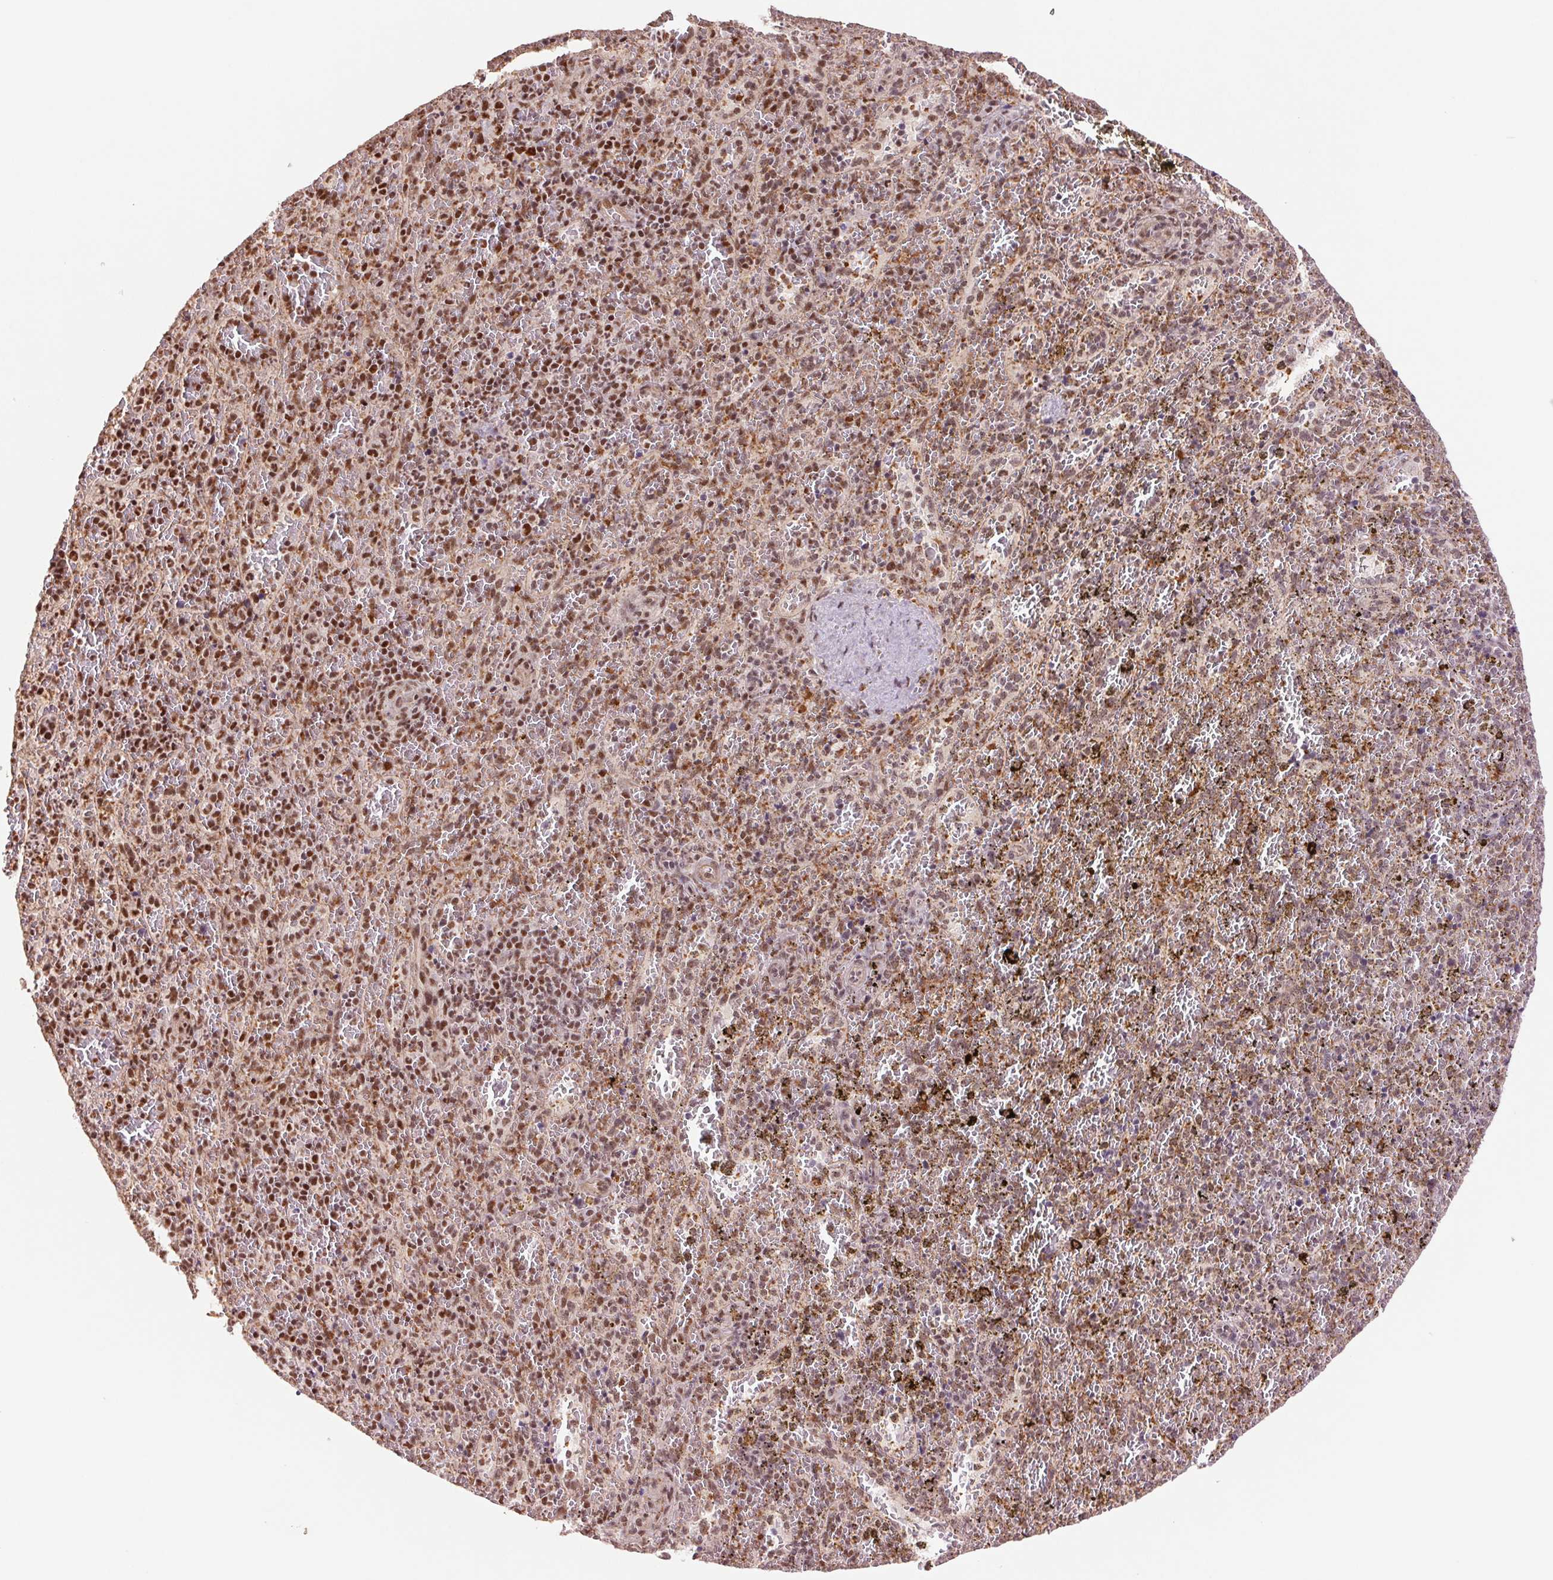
{"staining": {"intensity": "moderate", "quantity": ">75%", "location": "nuclear"}, "tissue": "spleen", "cell_type": "Cells in red pulp", "image_type": "normal", "snomed": [{"axis": "morphology", "description": "Normal tissue, NOS"}, {"axis": "topography", "description": "Spleen"}], "caption": "High-power microscopy captured an immunohistochemistry (IHC) photomicrograph of unremarkable spleen, revealing moderate nuclear positivity in about >75% of cells in red pulp.", "gene": "CWC25", "patient": {"sex": "female", "age": 50}}